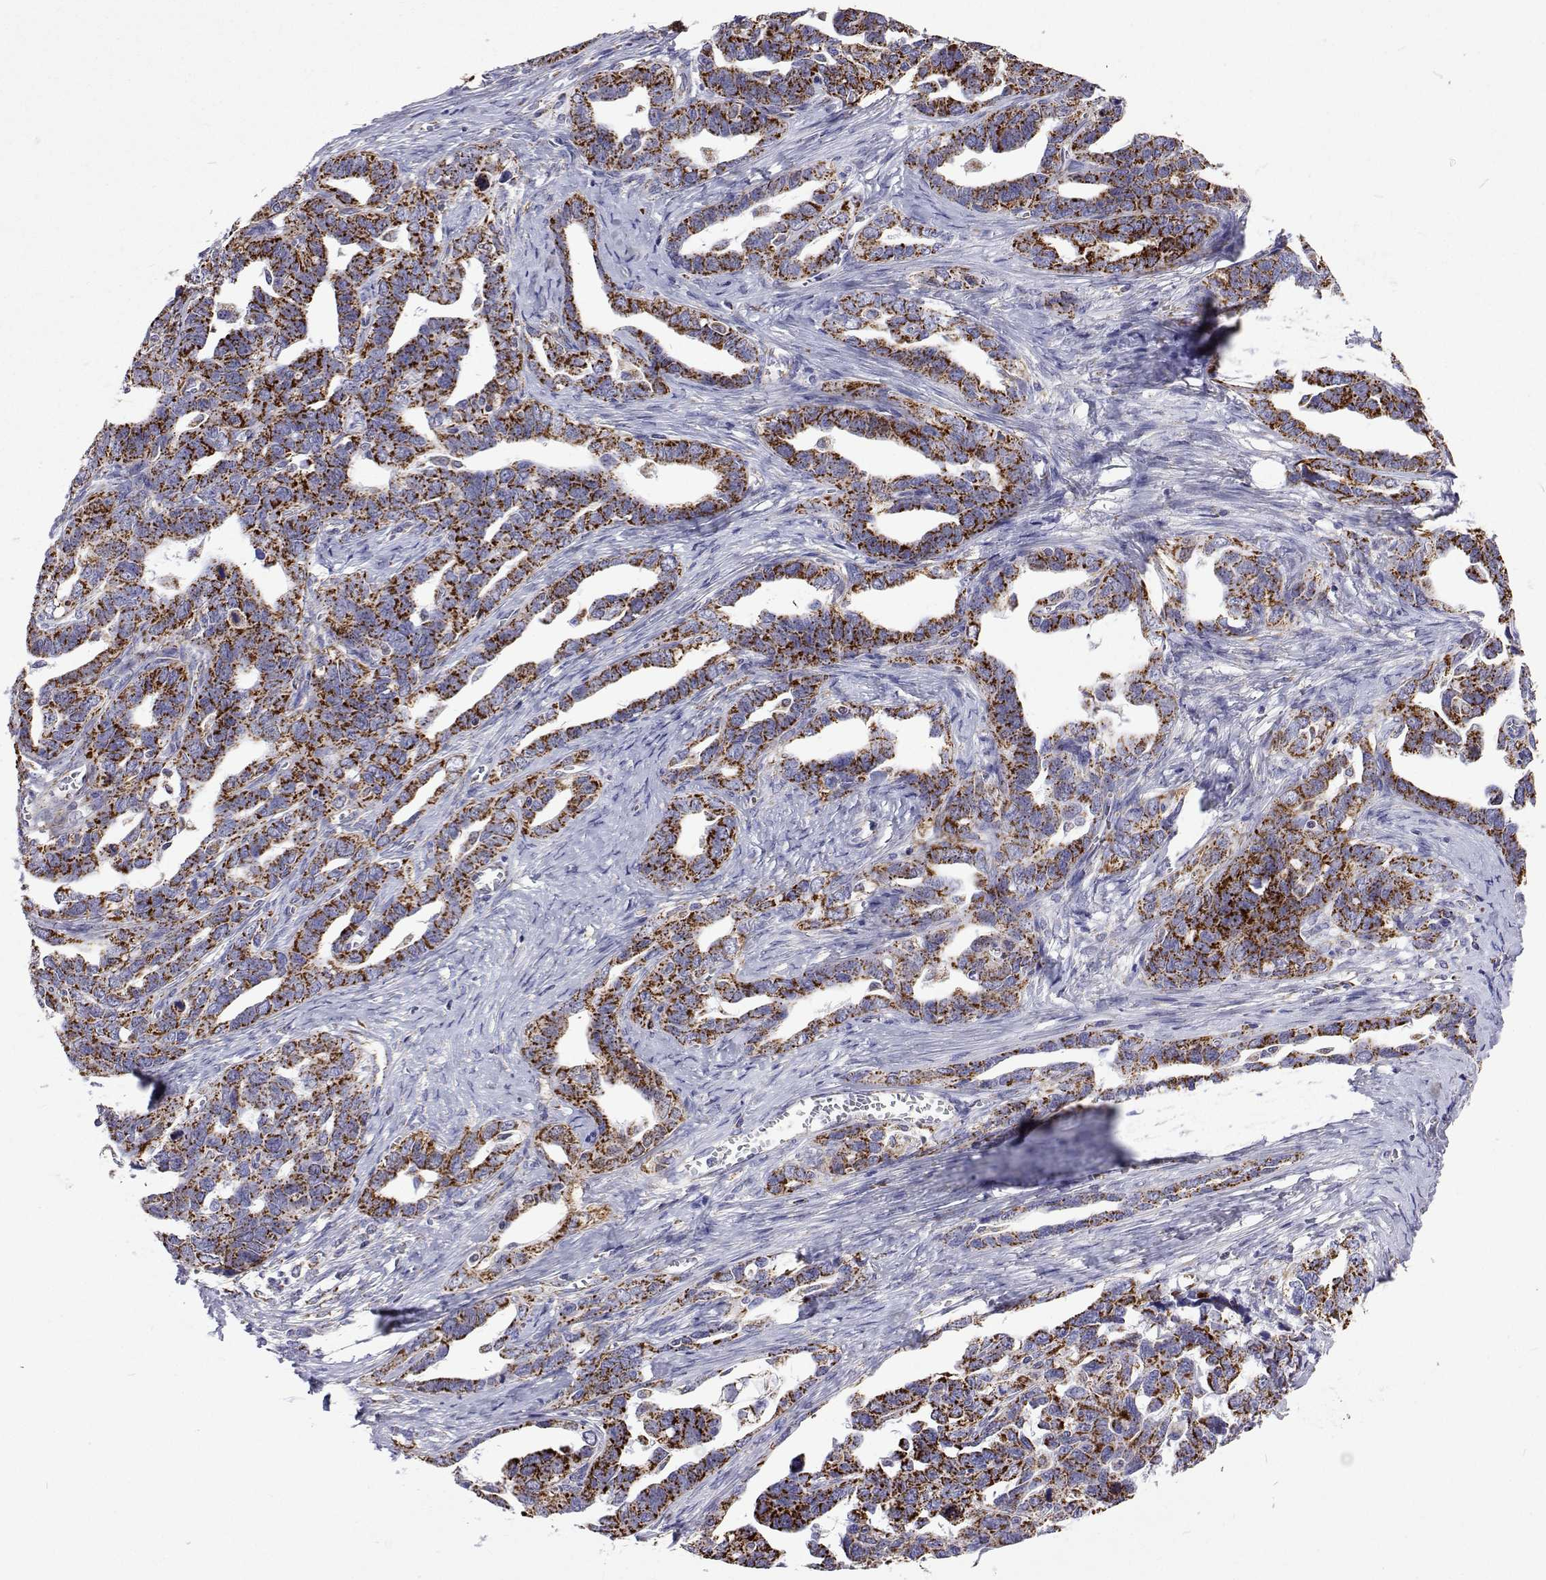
{"staining": {"intensity": "strong", "quantity": ">75%", "location": "cytoplasmic/membranous"}, "tissue": "ovarian cancer", "cell_type": "Tumor cells", "image_type": "cancer", "snomed": [{"axis": "morphology", "description": "Cystadenocarcinoma, serous, NOS"}, {"axis": "topography", "description": "Ovary"}], "caption": "DAB immunohistochemical staining of human ovarian cancer (serous cystadenocarcinoma) exhibits strong cytoplasmic/membranous protein positivity in approximately >75% of tumor cells.", "gene": "MCCC2", "patient": {"sex": "female", "age": 69}}